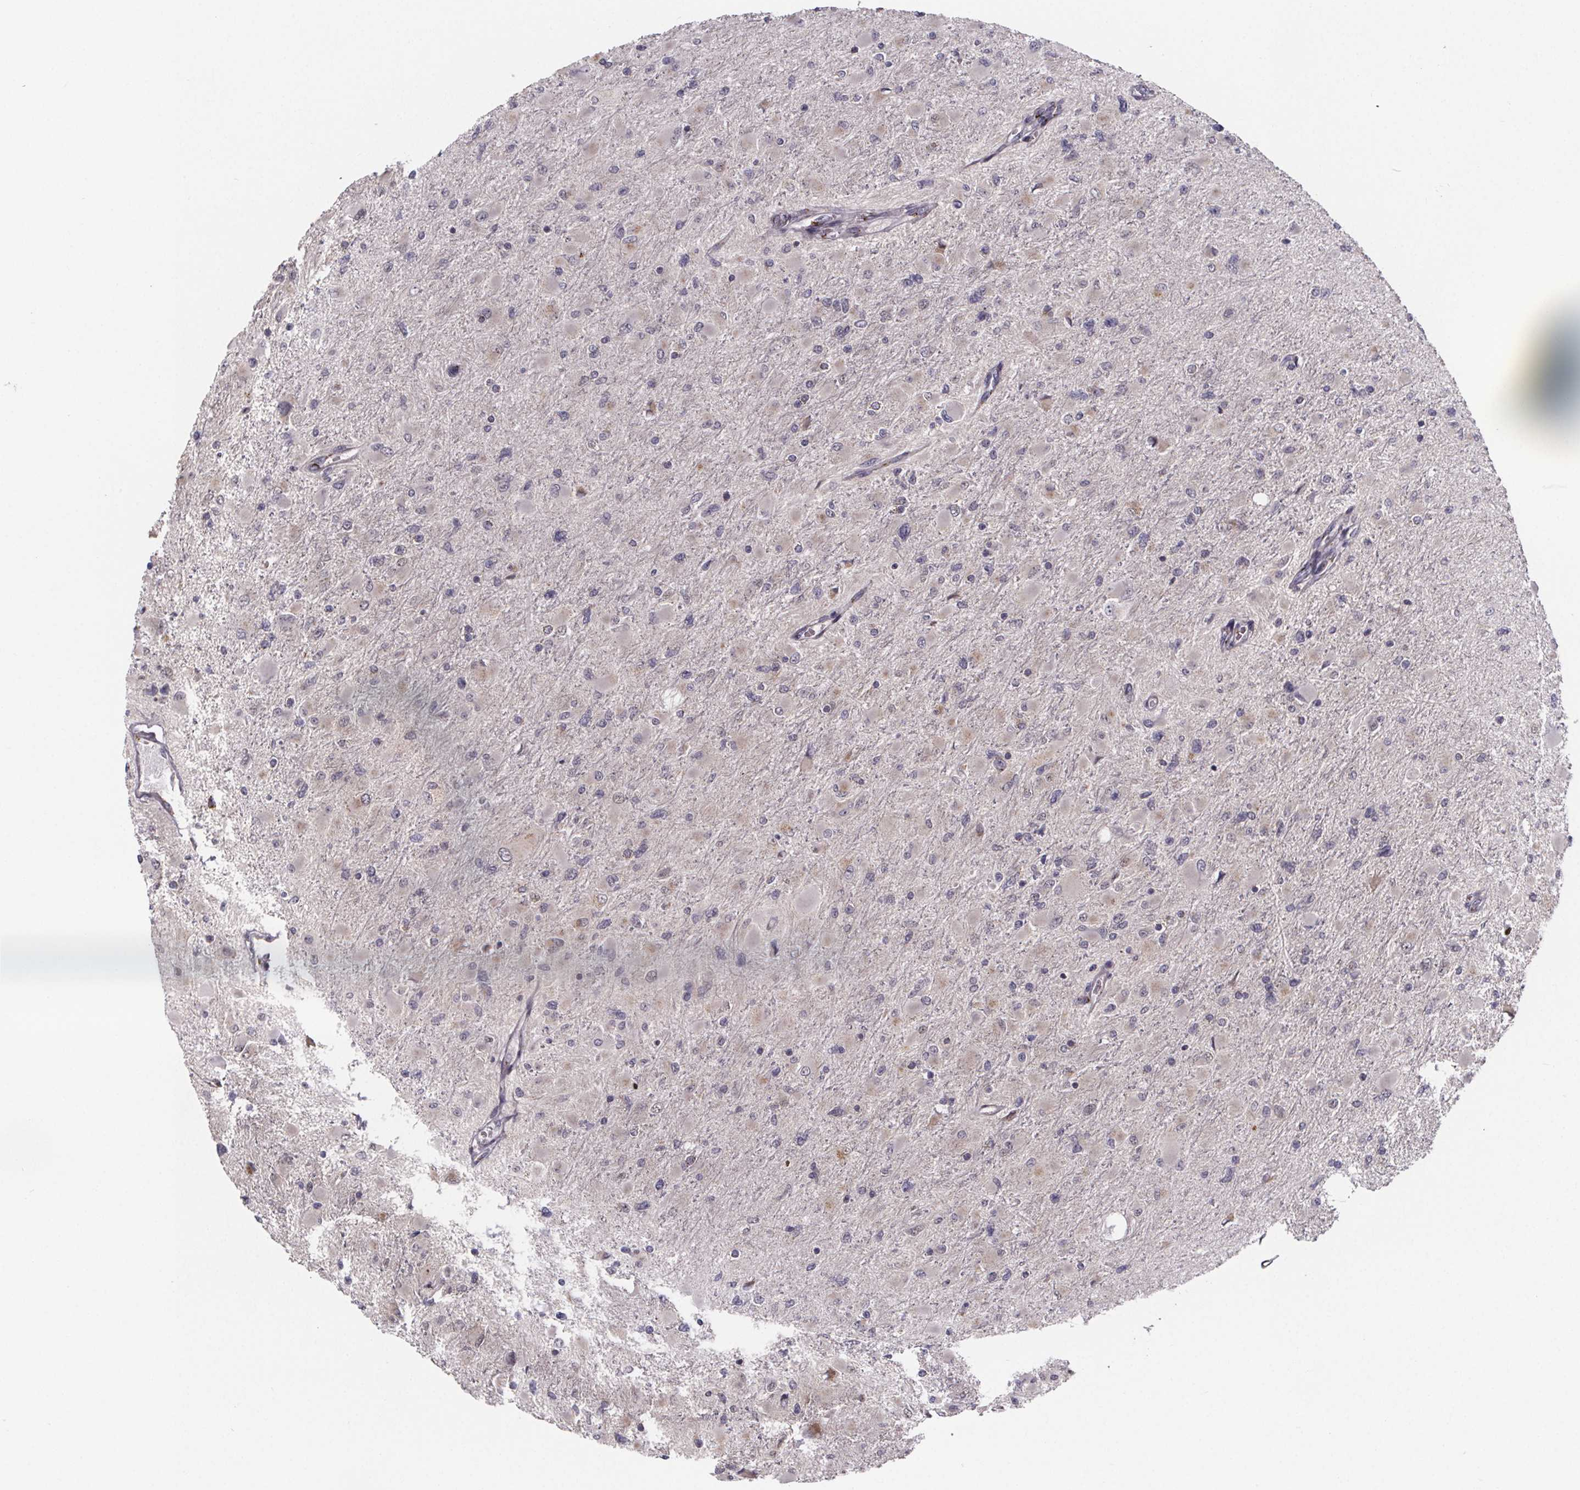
{"staining": {"intensity": "negative", "quantity": "none", "location": "none"}, "tissue": "glioma", "cell_type": "Tumor cells", "image_type": "cancer", "snomed": [{"axis": "morphology", "description": "Glioma, malignant, High grade"}, {"axis": "topography", "description": "Cerebral cortex"}], "caption": "This is an immunohistochemistry histopathology image of glioma. There is no positivity in tumor cells.", "gene": "NDST1", "patient": {"sex": "female", "age": 36}}